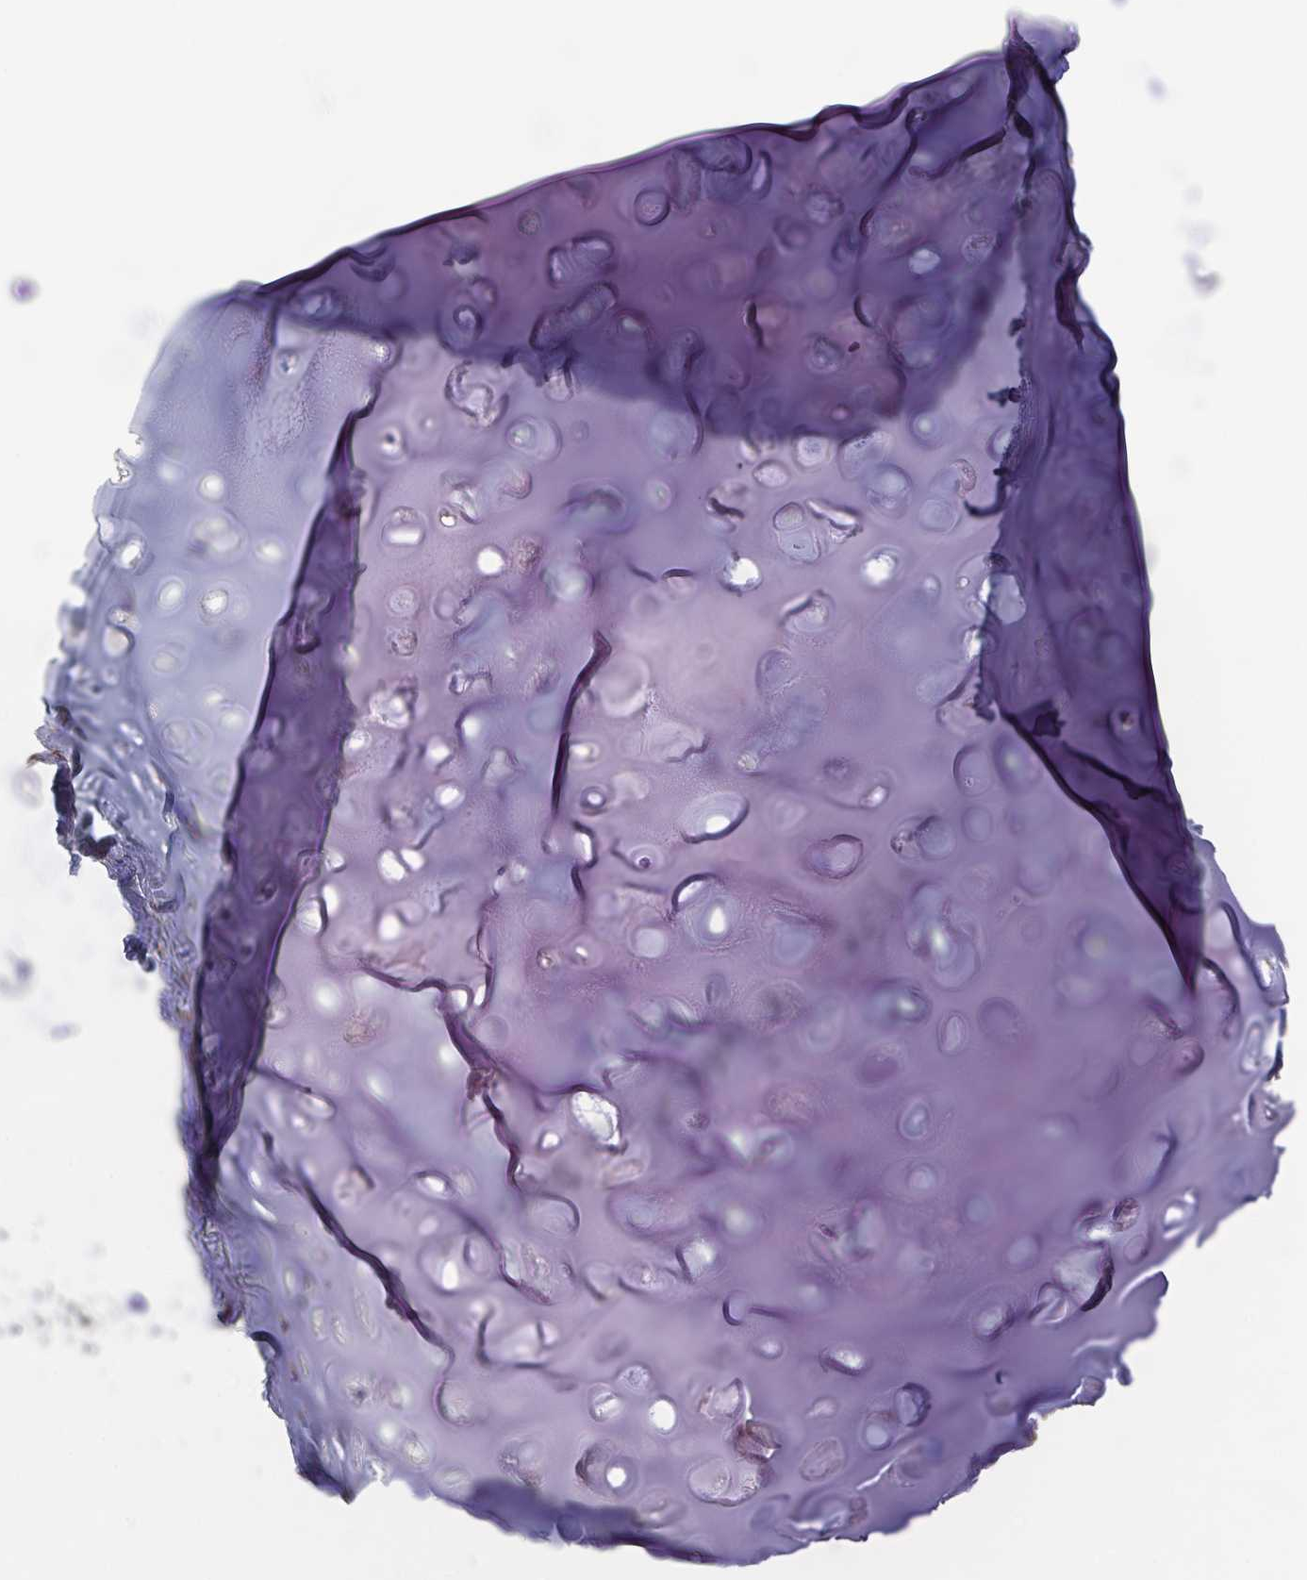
{"staining": {"intensity": "negative", "quantity": "none", "location": "none"}, "tissue": "soft tissue", "cell_type": "Chondrocytes", "image_type": "normal", "snomed": [{"axis": "morphology", "description": "Normal tissue, NOS"}, {"axis": "topography", "description": "Cartilage tissue"}, {"axis": "topography", "description": "Bronchus"}, {"axis": "topography", "description": "Peripheral nerve tissue"}], "caption": "Immunohistochemistry (IHC) of benign soft tissue exhibits no staining in chondrocytes.", "gene": "OR1L3", "patient": {"sex": "male", "age": 67}}